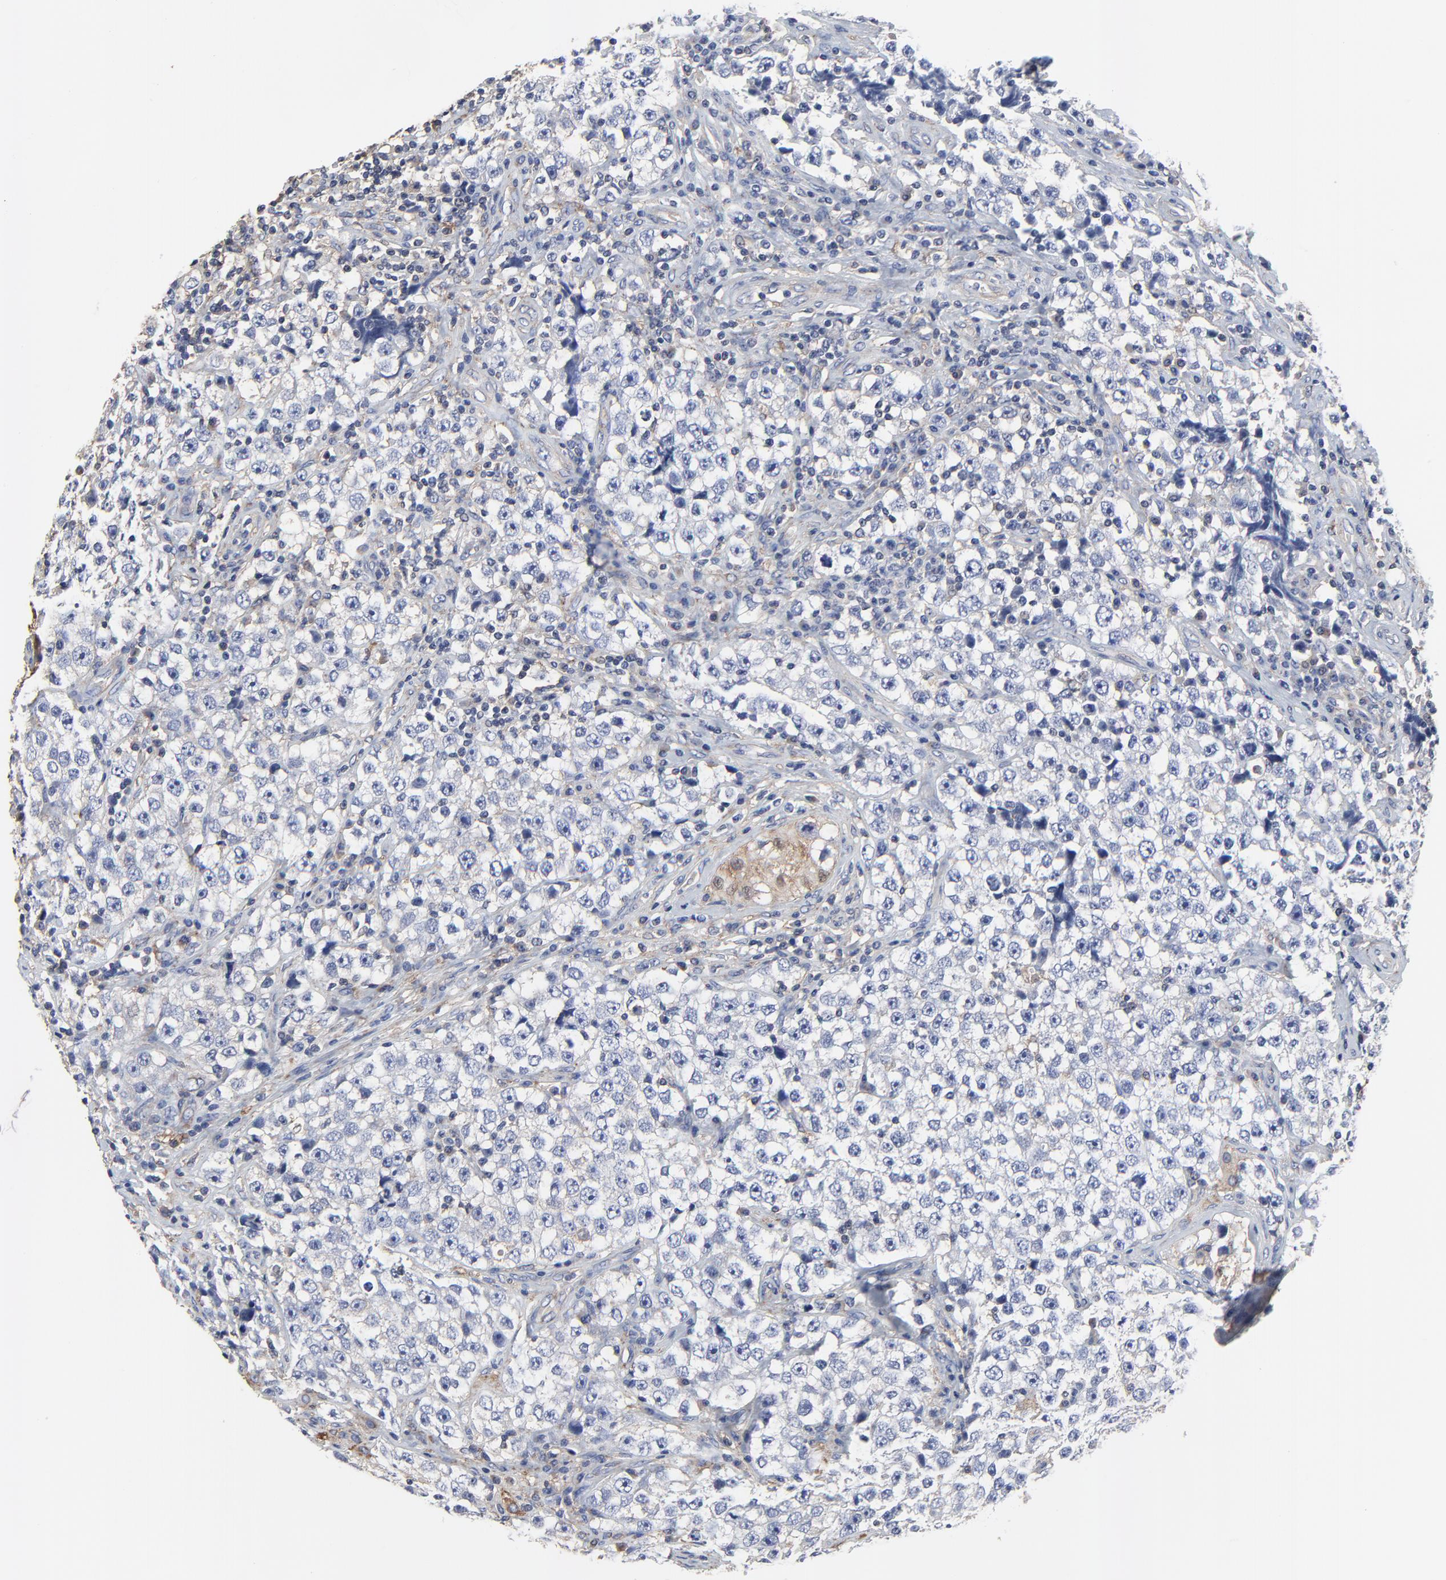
{"staining": {"intensity": "negative", "quantity": "none", "location": "none"}, "tissue": "testis cancer", "cell_type": "Tumor cells", "image_type": "cancer", "snomed": [{"axis": "morphology", "description": "Seminoma, NOS"}, {"axis": "topography", "description": "Testis"}], "caption": "DAB (3,3'-diaminobenzidine) immunohistochemical staining of testis cancer demonstrates no significant positivity in tumor cells.", "gene": "NXF3", "patient": {"sex": "male", "age": 32}}